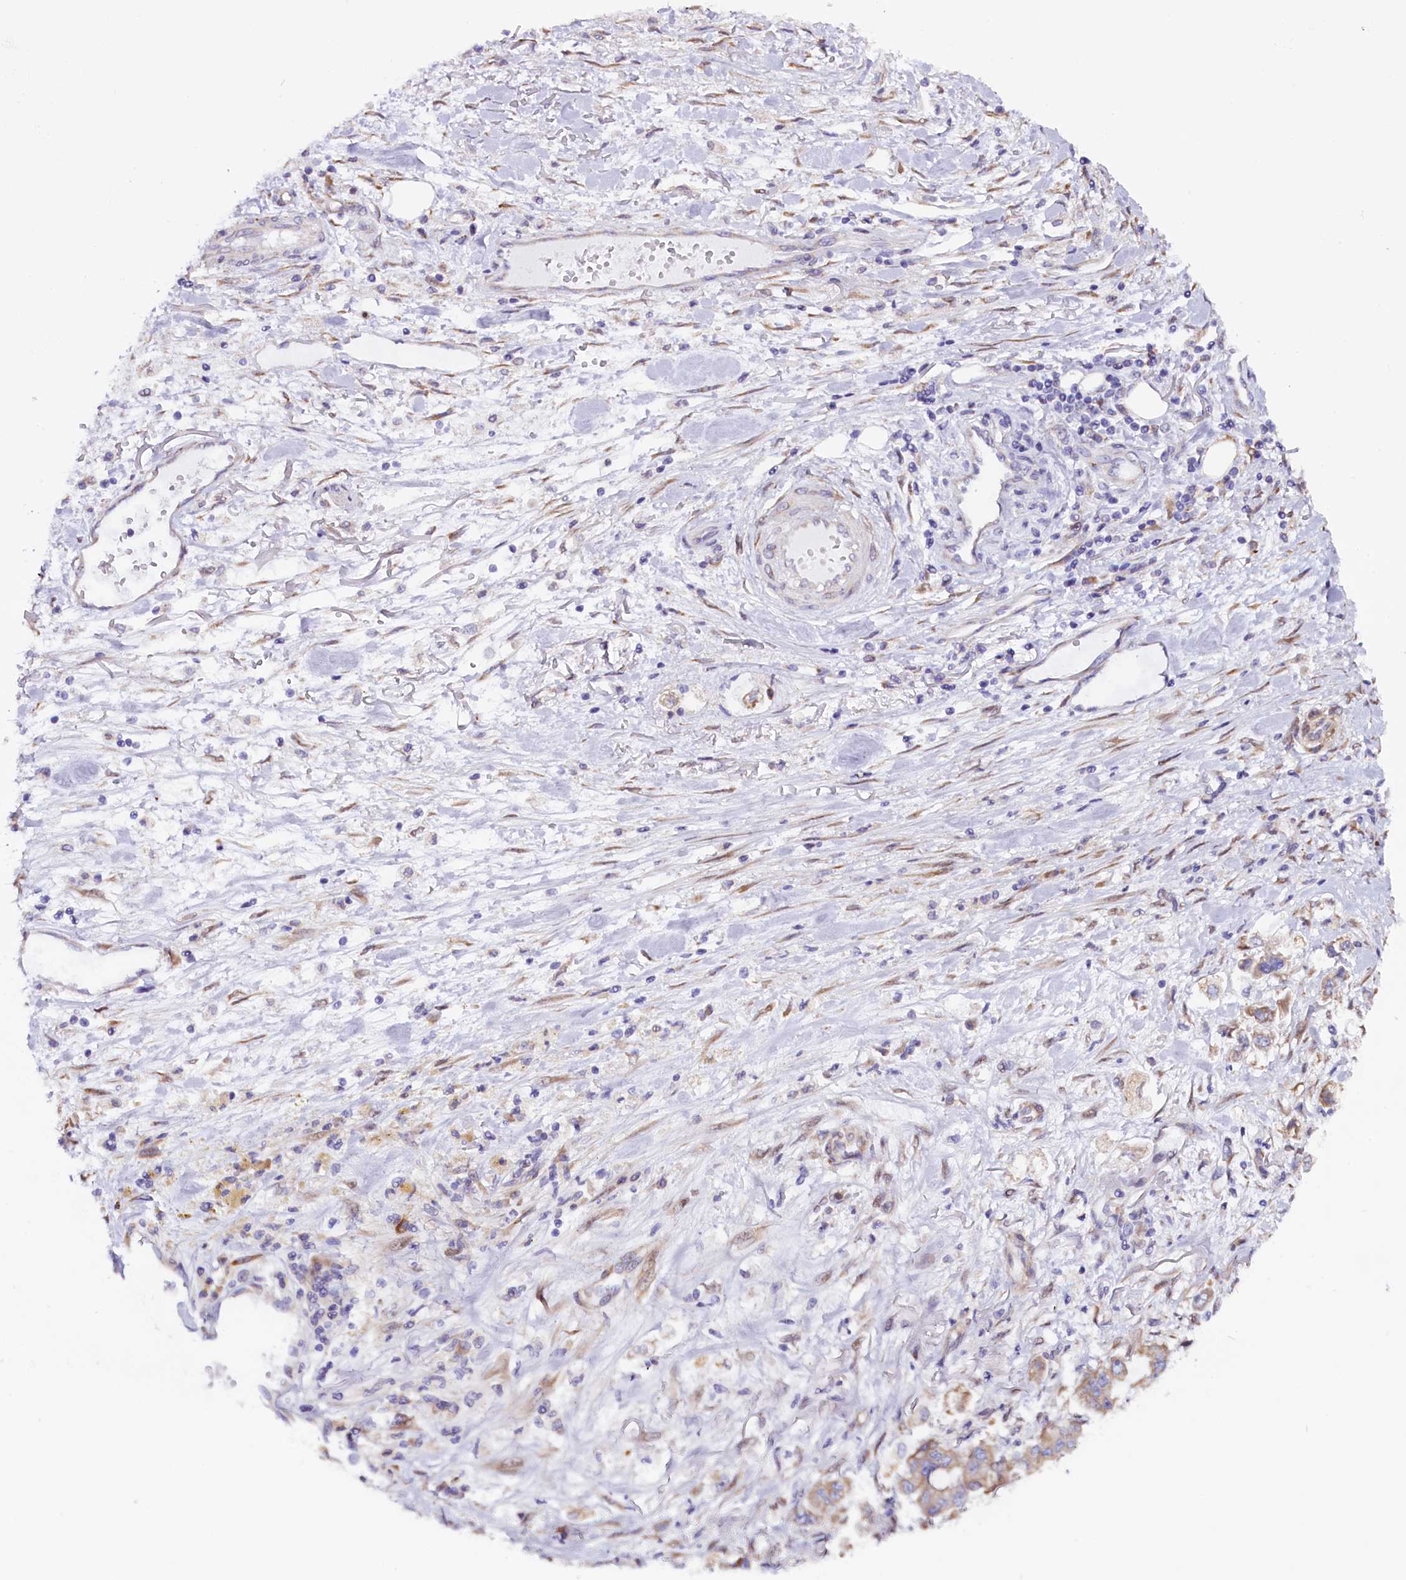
{"staining": {"intensity": "weak", "quantity": ">75%", "location": "cytoplasmic/membranous"}, "tissue": "stomach cancer", "cell_type": "Tumor cells", "image_type": "cancer", "snomed": [{"axis": "morphology", "description": "Adenocarcinoma, NOS"}, {"axis": "topography", "description": "Stomach"}], "caption": "Stomach cancer (adenocarcinoma) stained for a protein (brown) displays weak cytoplasmic/membranous positive expression in about >75% of tumor cells.", "gene": "UACA", "patient": {"sex": "male", "age": 62}}